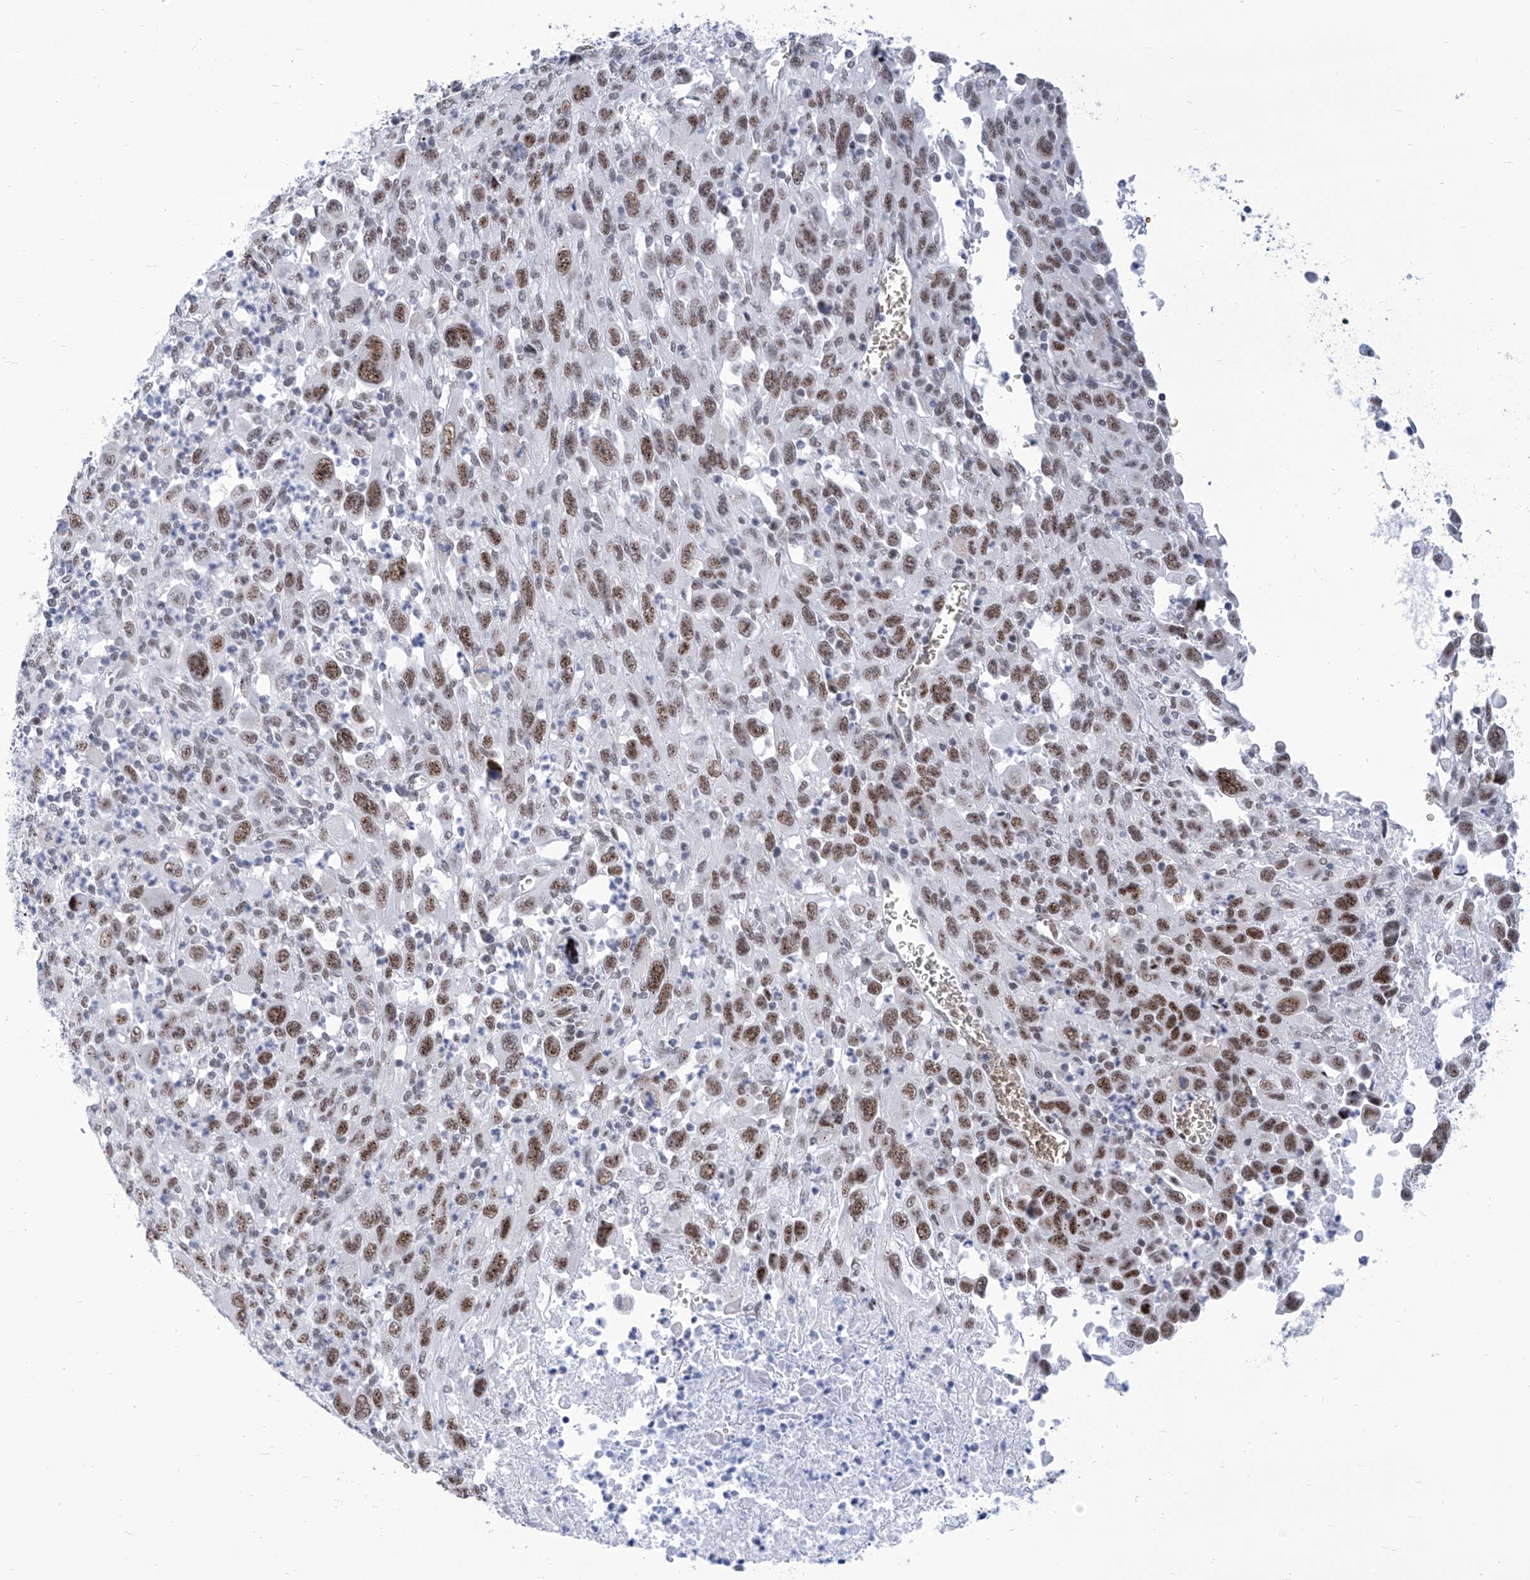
{"staining": {"intensity": "moderate", "quantity": ">75%", "location": "nuclear"}, "tissue": "melanoma", "cell_type": "Tumor cells", "image_type": "cancer", "snomed": [{"axis": "morphology", "description": "Malignant melanoma, Metastatic site"}, {"axis": "topography", "description": "Skin"}], "caption": "Protein expression analysis of melanoma shows moderate nuclear positivity in about >75% of tumor cells. (DAB (3,3'-diaminobenzidine) IHC, brown staining for protein, blue staining for nuclei).", "gene": "SART1", "patient": {"sex": "female", "age": 56}}